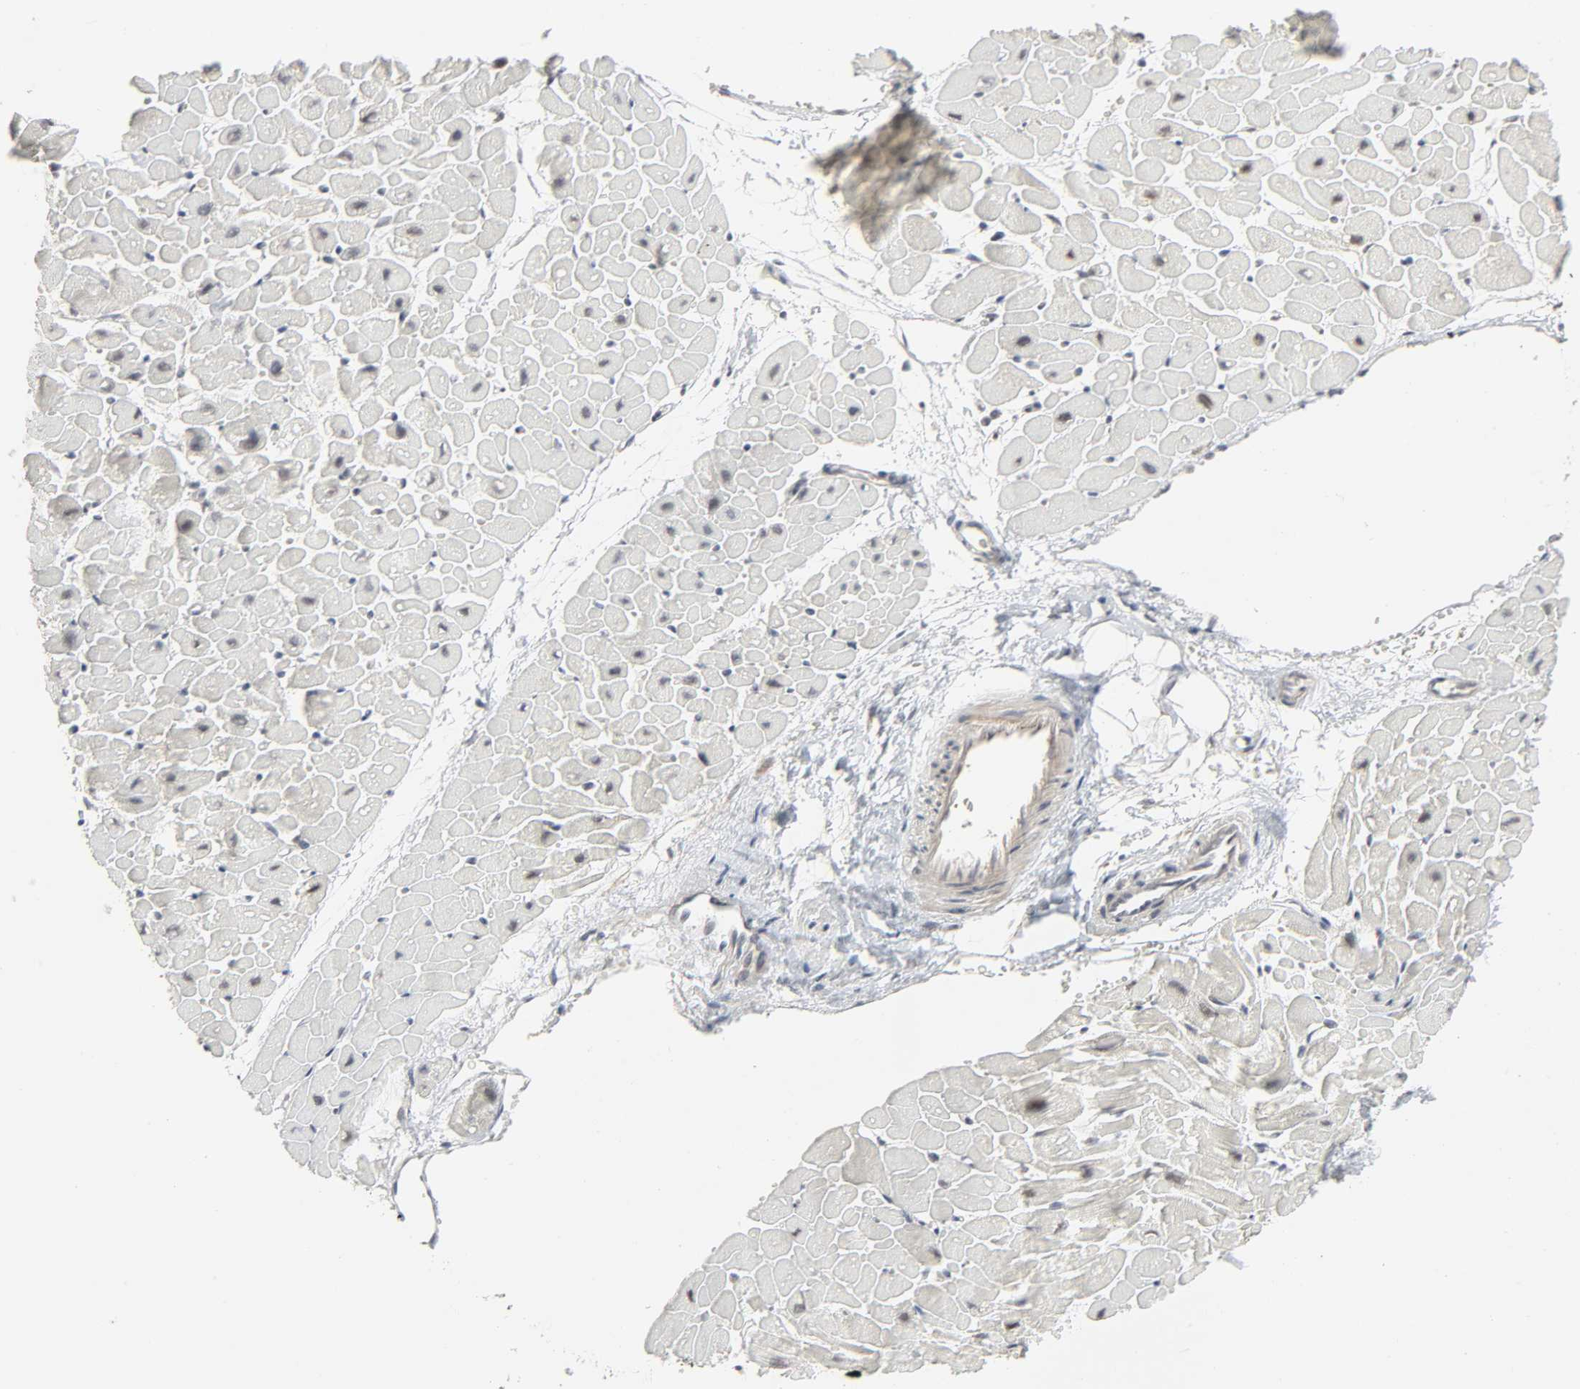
{"staining": {"intensity": "negative", "quantity": "none", "location": "none"}, "tissue": "heart muscle", "cell_type": "Cardiomyocytes", "image_type": "normal", "snomed": [{"axis": "morphology", "description": "Normal tissue, NOS"}, {"axis": "topography", "description": "Heart"}], "caption": "The histopathology image demonstrates no significant staining in cardiomyocytes of heart muscle. The staining is performed using DAB (3,3'-diaminobenzidine) brown chromogen with nuclei counter-stained in using hematoxylin.", "gene": "ZNF222", "patient": {"sex": "male", "age": 45}}